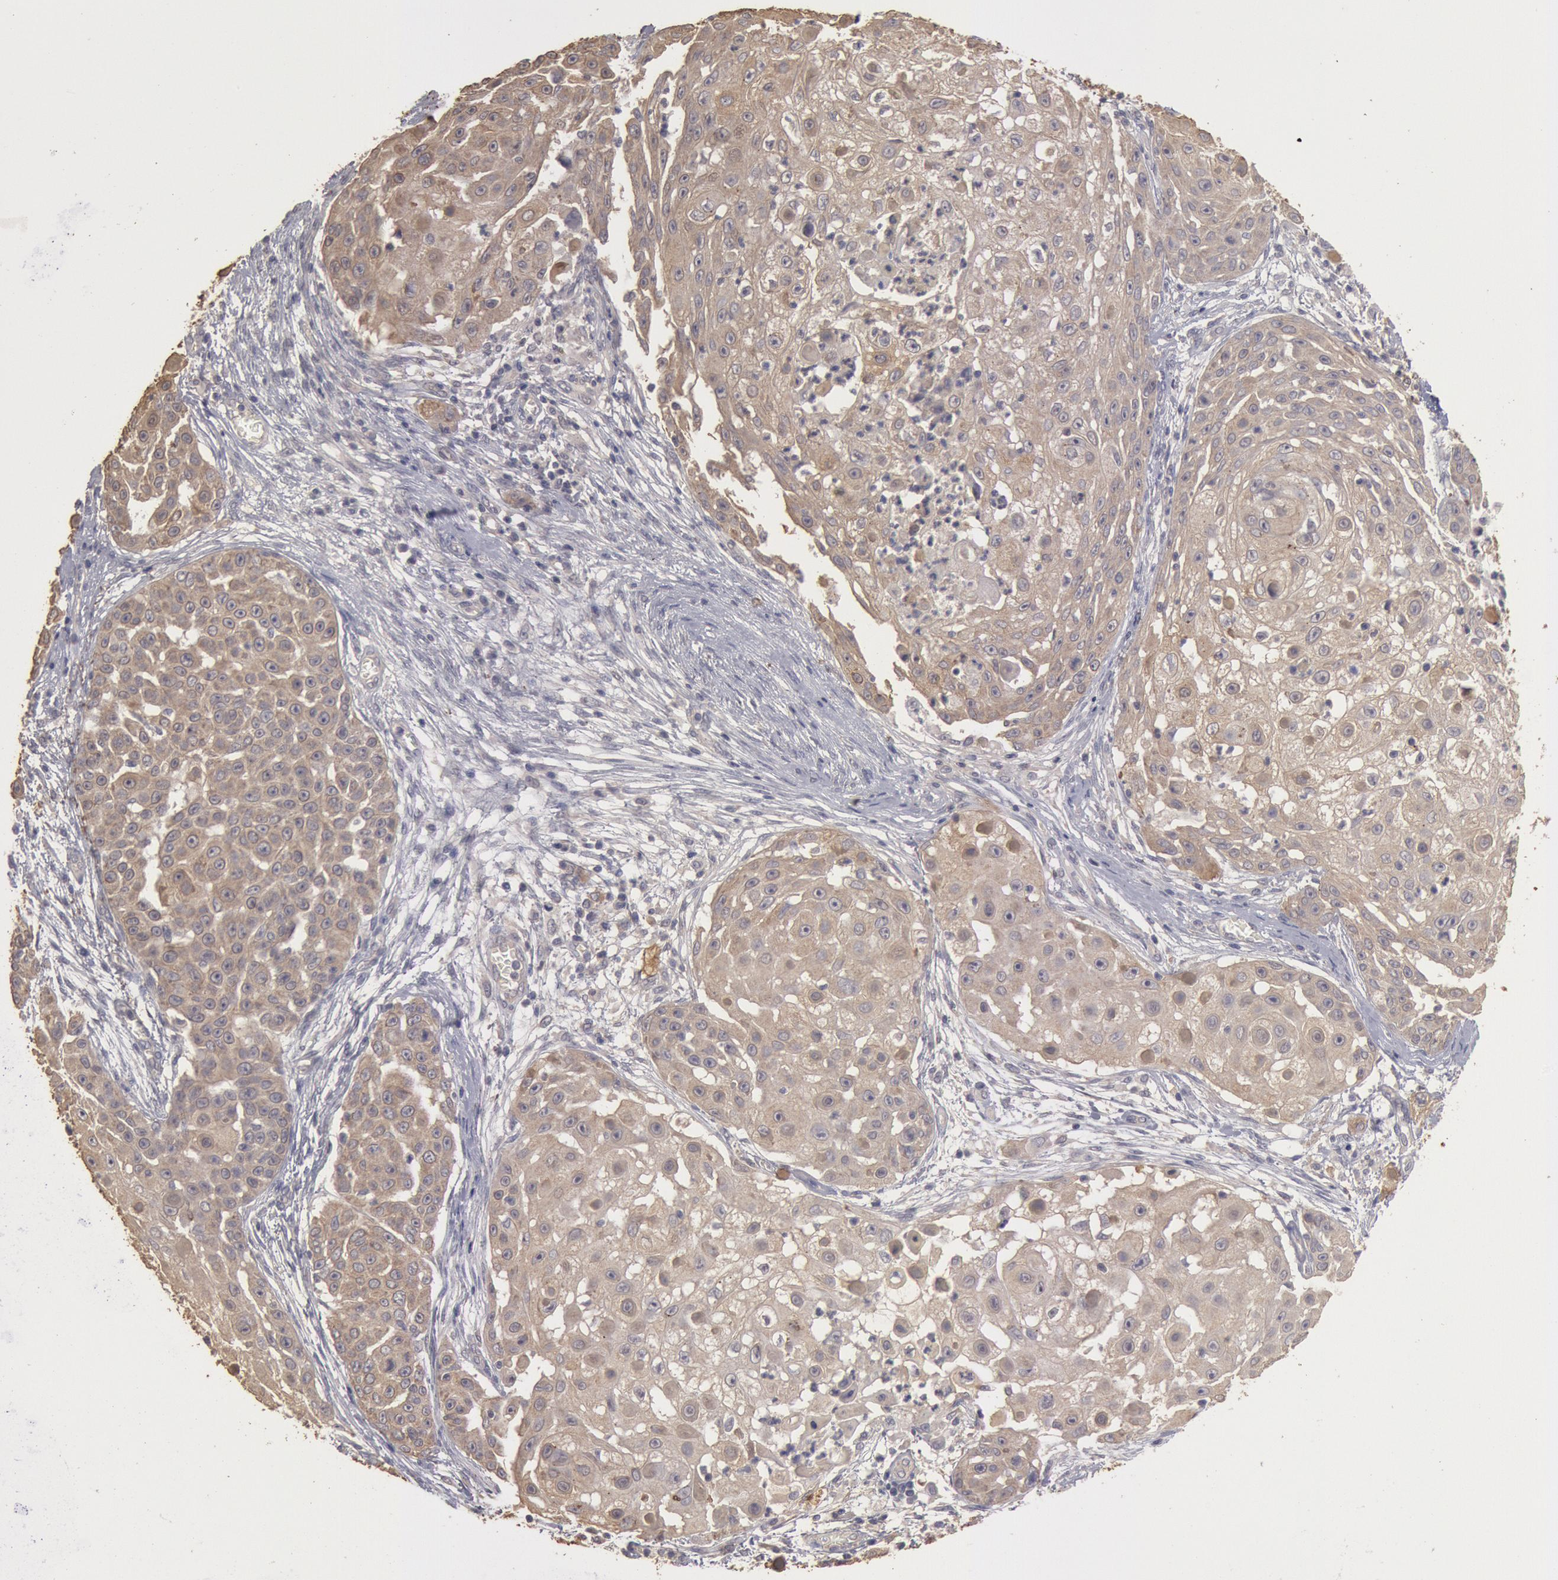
{"staining": {"intensity": "moderate", "quantity": ">75%", "location": "cytoplasmic/membranous"}, "tissue": "skin cancer", "cell_type": "Tumor cells", "image_type": "cancer", "snomed": [{"axis": "morphology", "description": "Squamous cell carcinoma, NOS"}, {"axis": "topography", "description": "Skin"}], "caption": "High-magnification brightfield microscopy of skin cancer stained with DAB (brown) and counterstained with hematoxylin (blue). tumor cells exhibit moderate cytoplasmic/membranous staining is identified in about>75% of cells.", "gene": "ZFP36L1", "patient": {"sex": "female", "age": 57}}